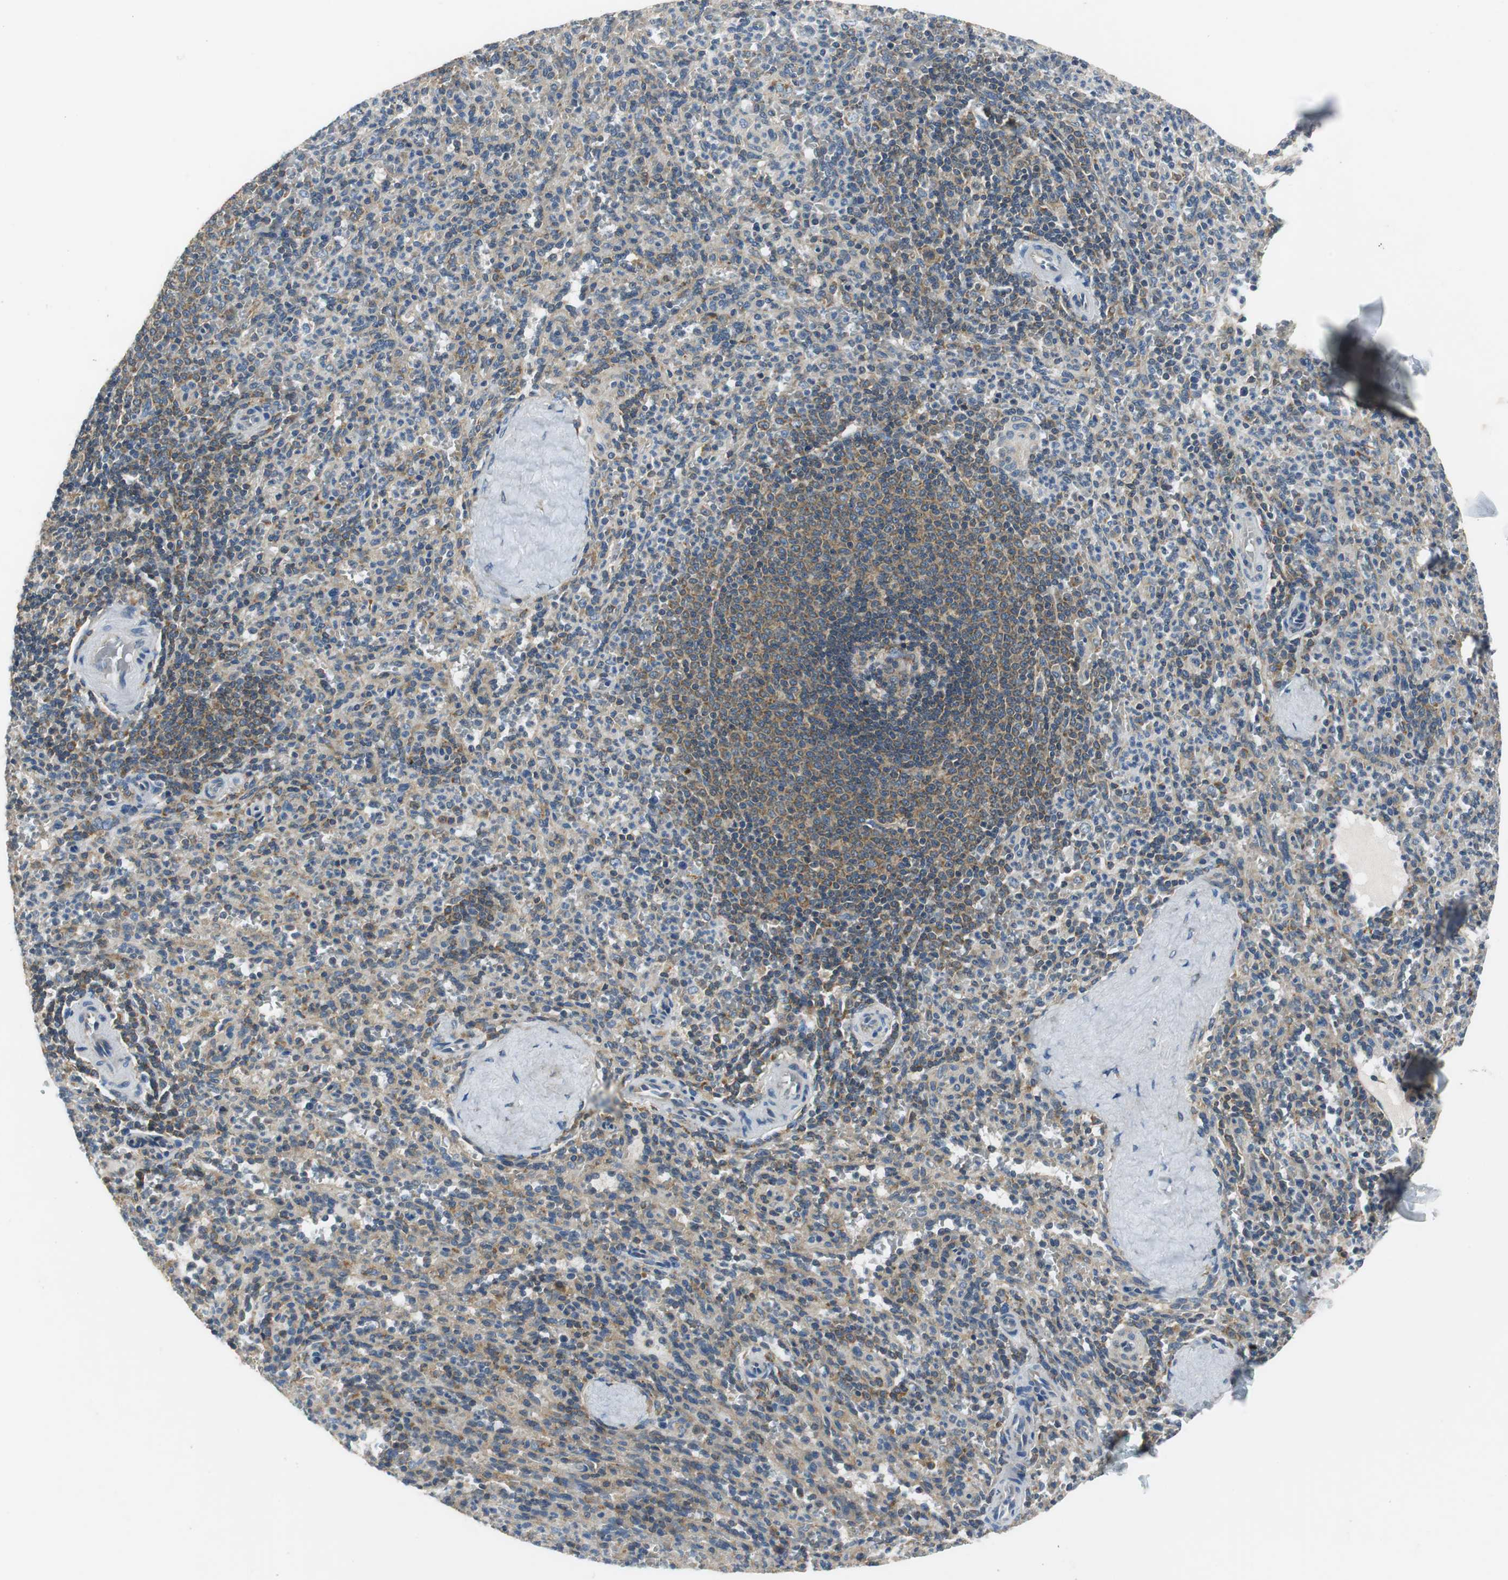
{"staining": {"intensity": "moderate", "quantity": "25%-75%", "location": "cytoplasmic/membranous"}, "tissue": "spleen", "cell_type": "Cells in red pulp", "image_type": "normal", "snomed": [{"axis": "morphology", "description": "Normal tissue, NOS"}, {"axis": "topography", "description": "Spleen"}], "caption": "IHC of unremarkable spleen reveals medium levels of moderate cytoplasmic/membranous staining in approximately 25%-75% of cells in red pulp.", "gene": "CNOT3", "patient": {"sex": "male", "age": 36}}